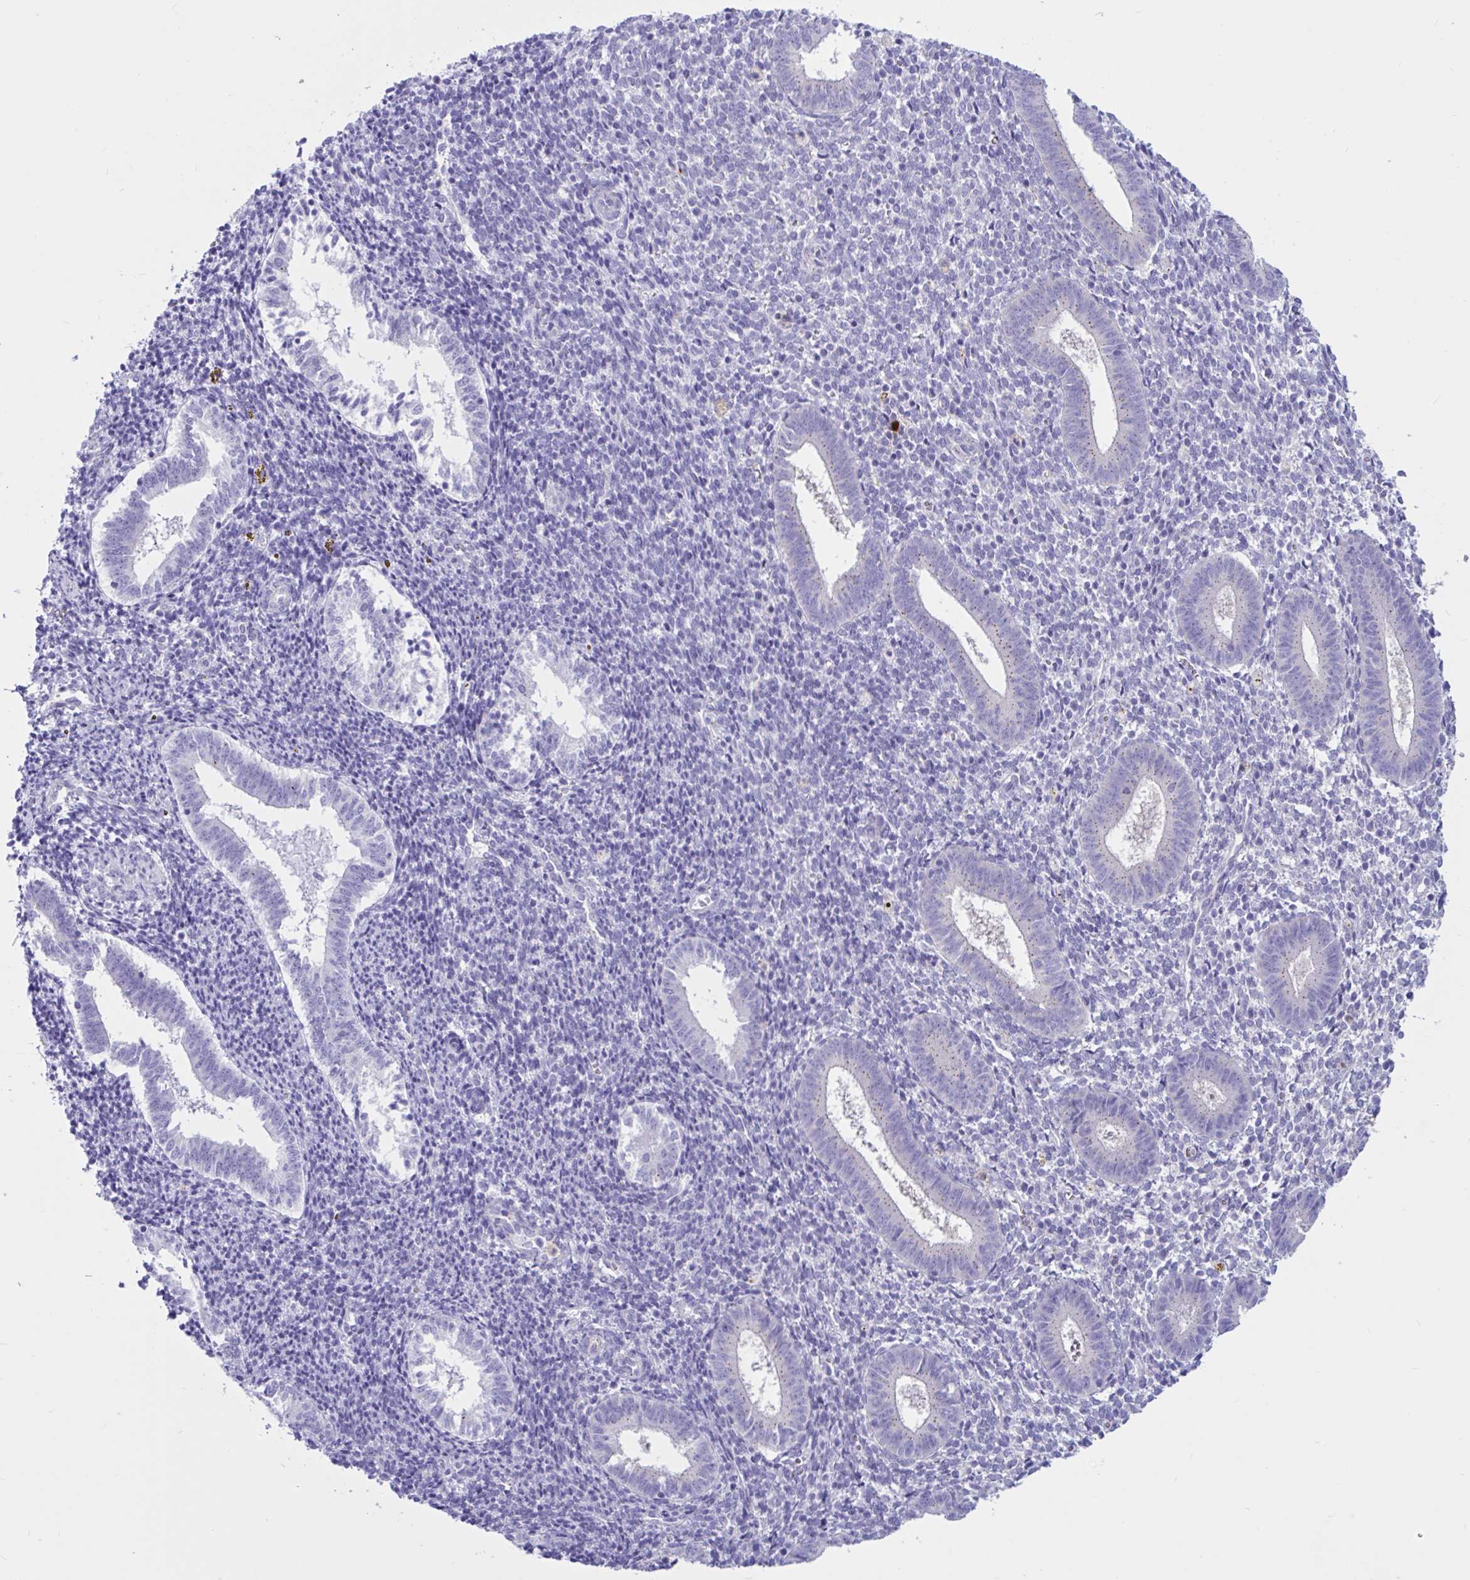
{"staining": {"intensity": "negative", "quantity": "none", "location": "none"}, "tissue": "endometrium", "cell_type": "Cells in endometrial stroma", "image_type": "normal", "snomed": [{"axis": "morphology", "description": "Normal tissue, NOS"}, {"axis": "topography", "description": "Endometrium"}], "caption": "An image of endometrium stained for a protein demonstrates no brown staining in cells in endometrial stroma. (DAB (3,3'-diaminobenzidine) immunohistochemistry (IHC) with hematoxylin counter stain).", "gene": "RNASE3", "patient": {"sex": "female", "age": 25}}